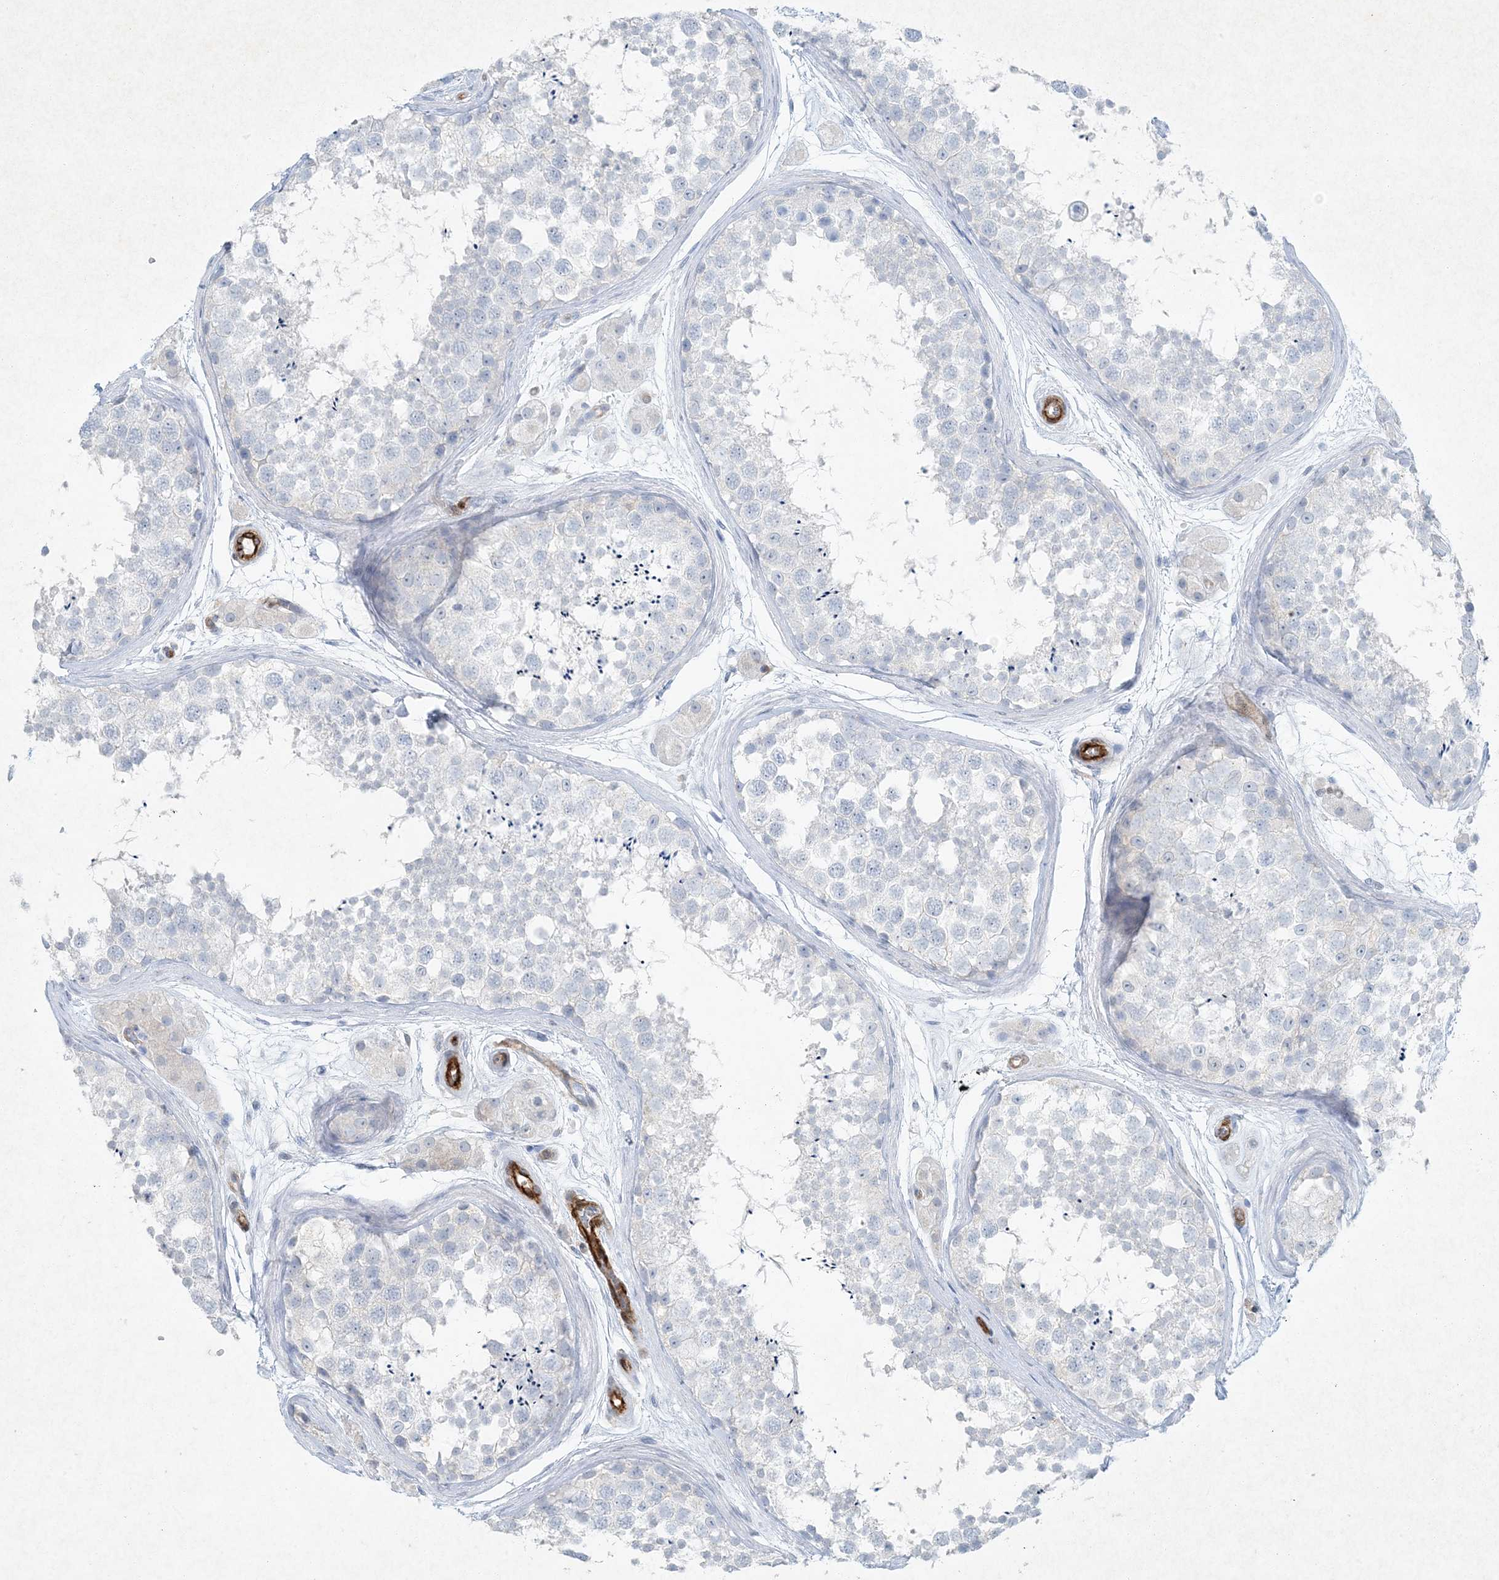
{"staining": {"intensity": "negative", "quantity": "none", "location": "none"}, "tissue": "testis", "cell_type": "Cells in seminiferous ducts", "image_type": "normal", "snomed": [{"axis": "morphology", "description": "Normal tissue, NOS"}, {"axis": "topography", "description": "Testis"}], "caption": "This micrograph is of unremarkable testis stained with IHC to label a protein in brown with the nuclei are counter-stained blue. There is no expression in cells in seminiferous ducts.", "gene": "PGM5", "patient": {"sex": "male", "age": 56}}